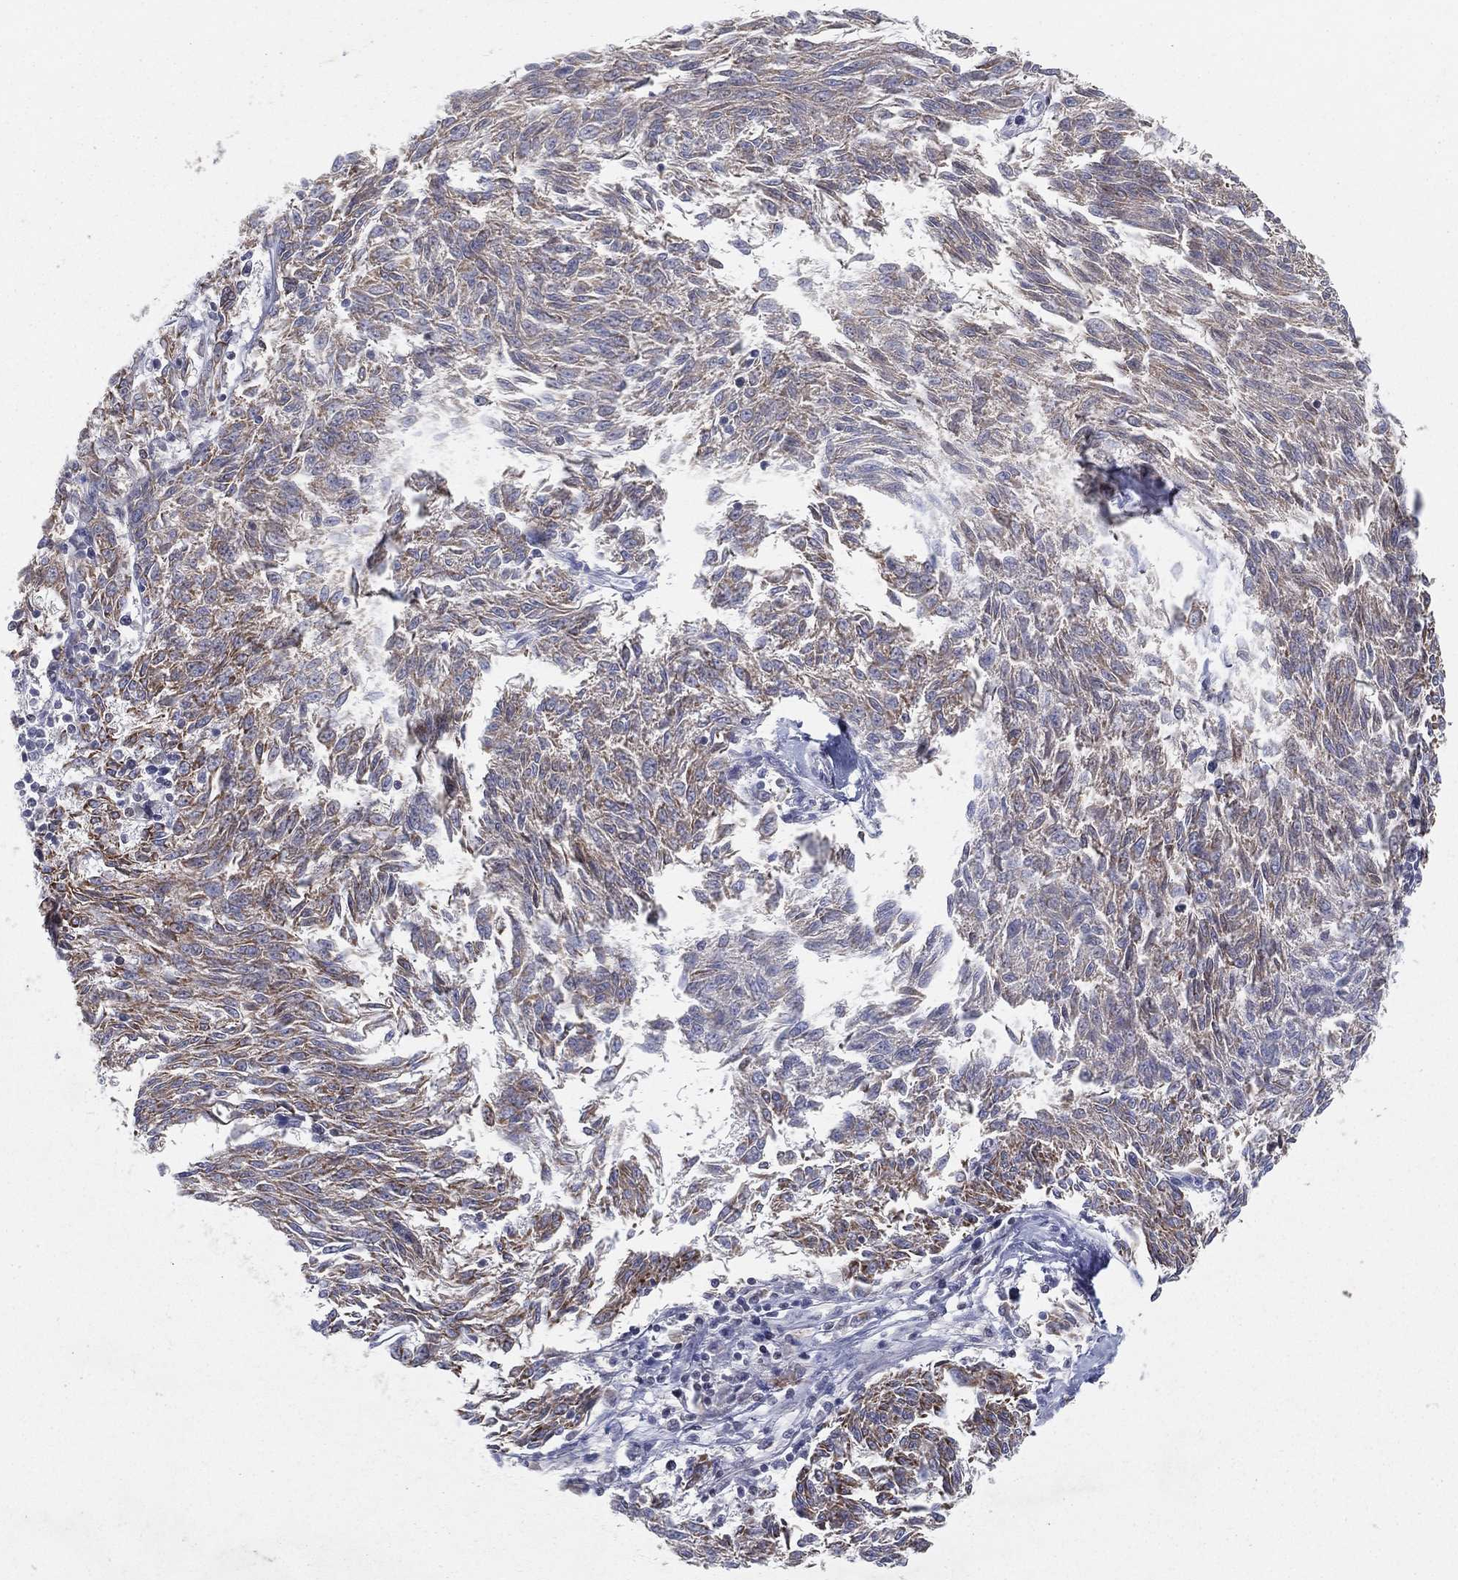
{"staining": {"intensity": "moderate", "quantity": "25%-75%", "location": "cytoplasmic/membranous"}, "tissue": "melanoma", "cell_type": "Tumor cells", "image_type": "cancer", "snomed": [{"axis": "morphology", "description": "Malignant melanoma, NOS"}, {"axis": "topography", "description": "Skin"}], "caption": "Tumor cells display medium levels of moderate cytoplasmic/membranous expression in about 25%-75% of cells in melanoma.", "gene": "CPT1B", "patient": {"sex": "female", "age": 72}}